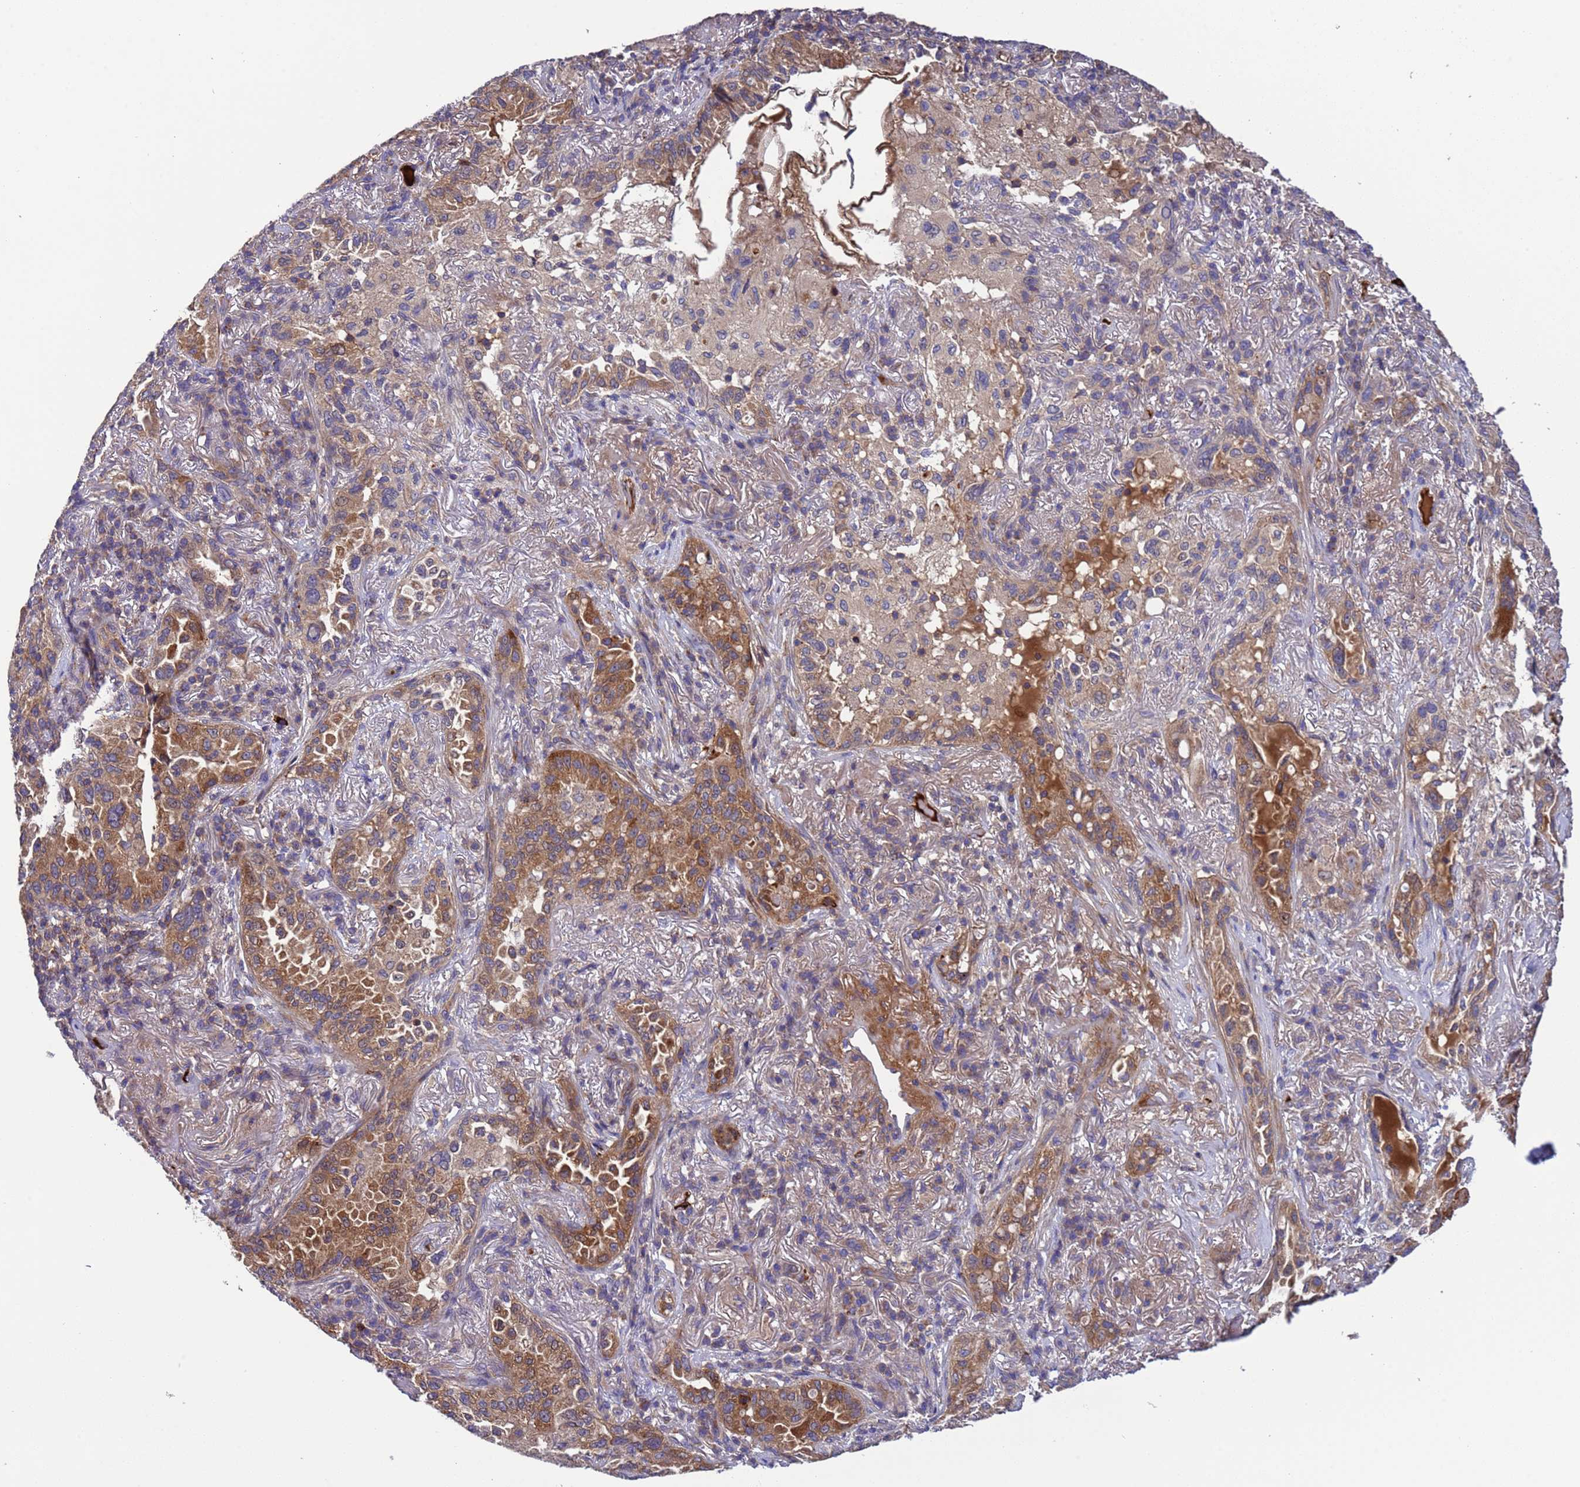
{"staining": {"intensity": "moderate", "quantity": ">75%", "location": "cytoplasmic/membranous"}, "tissue": "lung cancer", "cell_type": "Tumor cells", "image_type": "cancer", "snomed": [{"axis": "morphology", "description": "Adenocarcinoma, NOS"}, {"axis": "topography", "description": "Lung"}], "caption": "High-magnification brightfield microscopy of lung cancer (adenocarcinoma) stained with DAB (3,3'-diaminobenzidine) (brown) and counterstained with hematoxylin (blue). tumor cells exhibit moderate cytoplasmic/membranous staining is present in approximately>75% of cells.", "gene": "PARP16", "patient": {"sex": "female", "age": 69}}